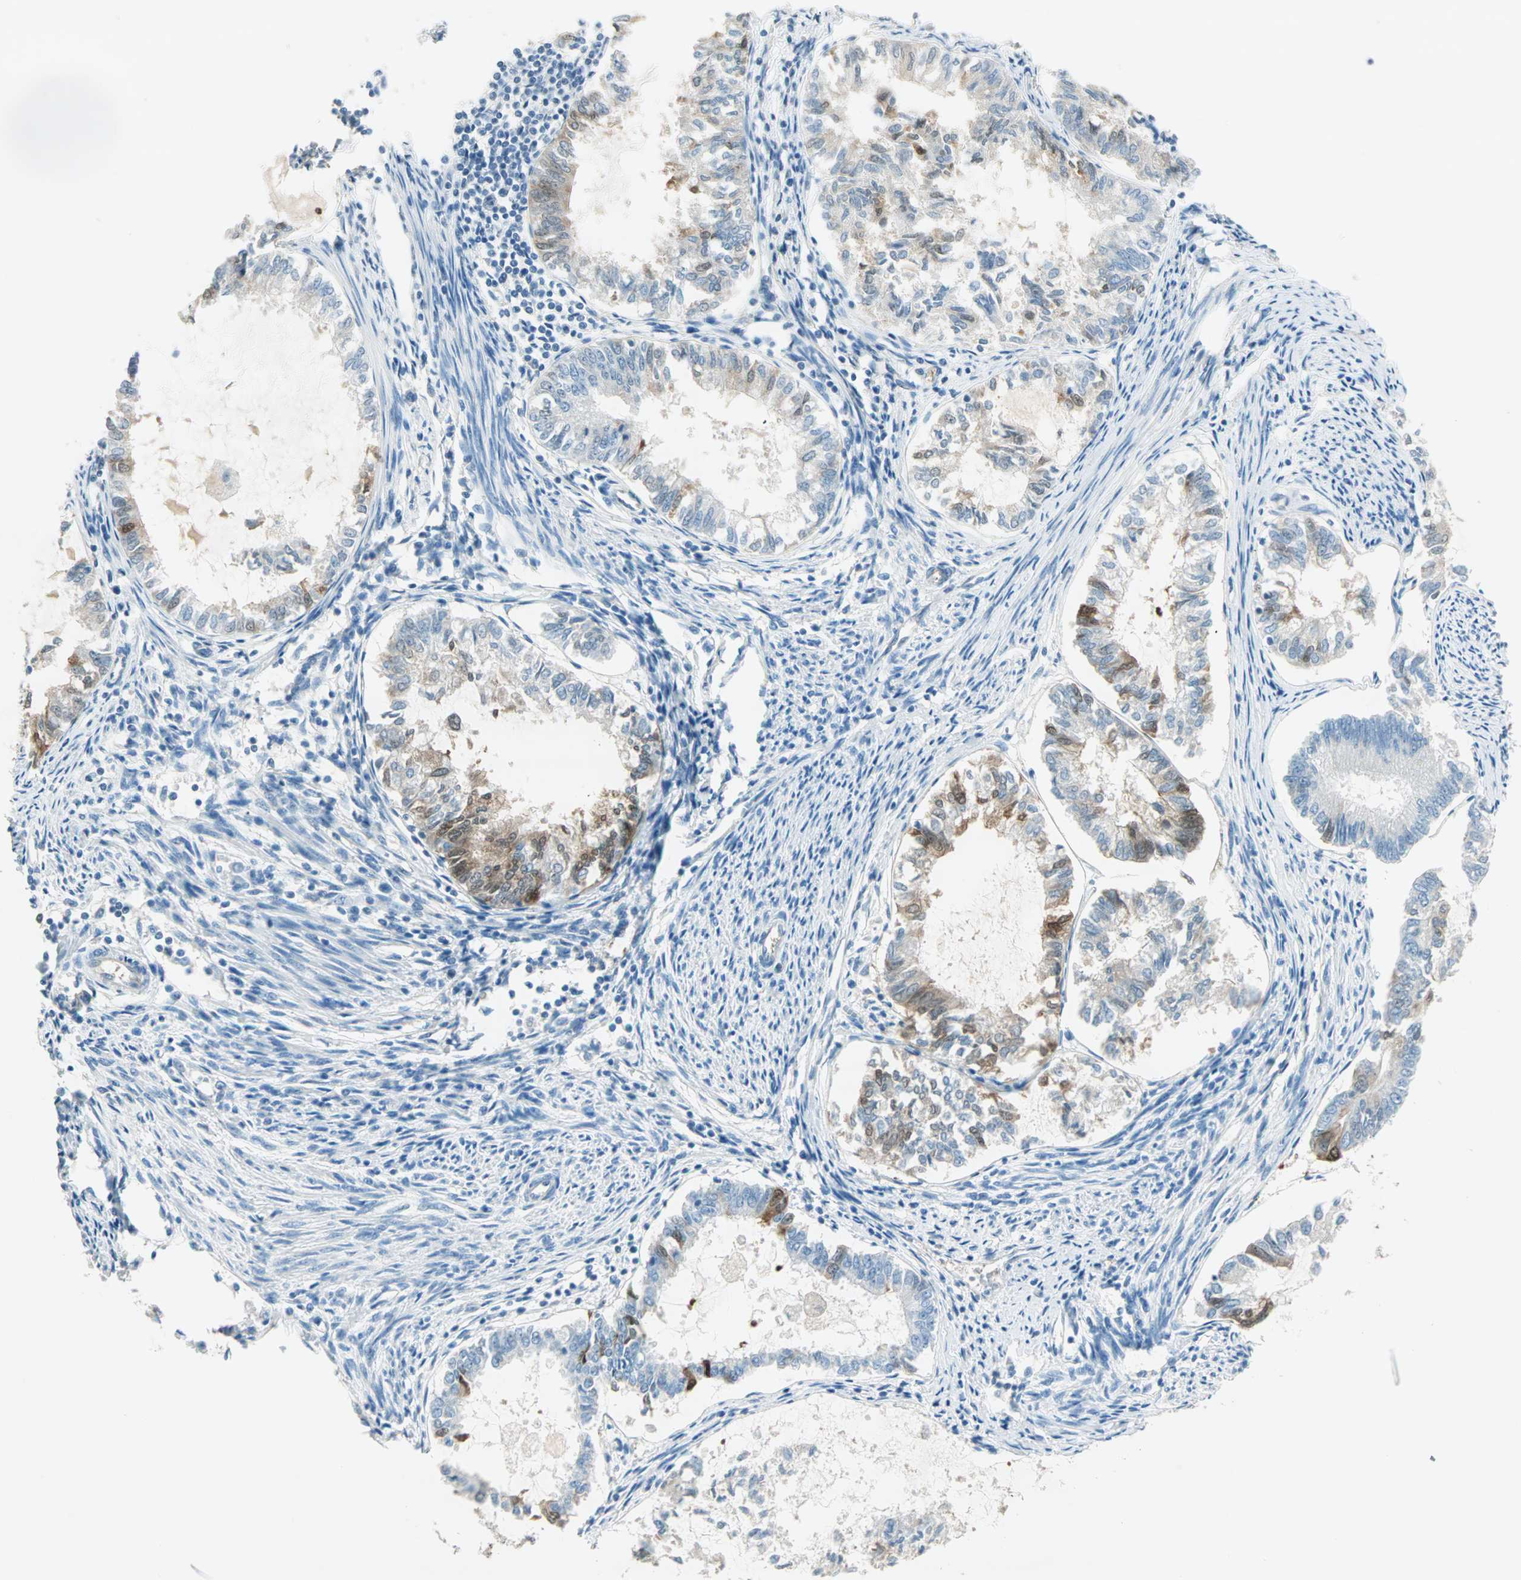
{"staining": {"intensity": "strong", "quantity": "25%-75%", "location": "cytoplasmic/membranous,nuclear"}, "tissue": "endometrial cancer", "cell_type": "Tumor cells", "image_type": "cancer", "snomed": [{"axis": "morphology", "description": "Adenocarcinoma, NOS"}, {"axis": "topography", "description": "Endometrium"}], "caption": "Immunohistochemical staining of endometrial cancer demonstrates strong cytoplasmic/membranous and nuclear protein positivity in approximately 25%-75% of tumor cells.", "gene": "S100A1", "patient": {"sex": "female", "age": 86}}